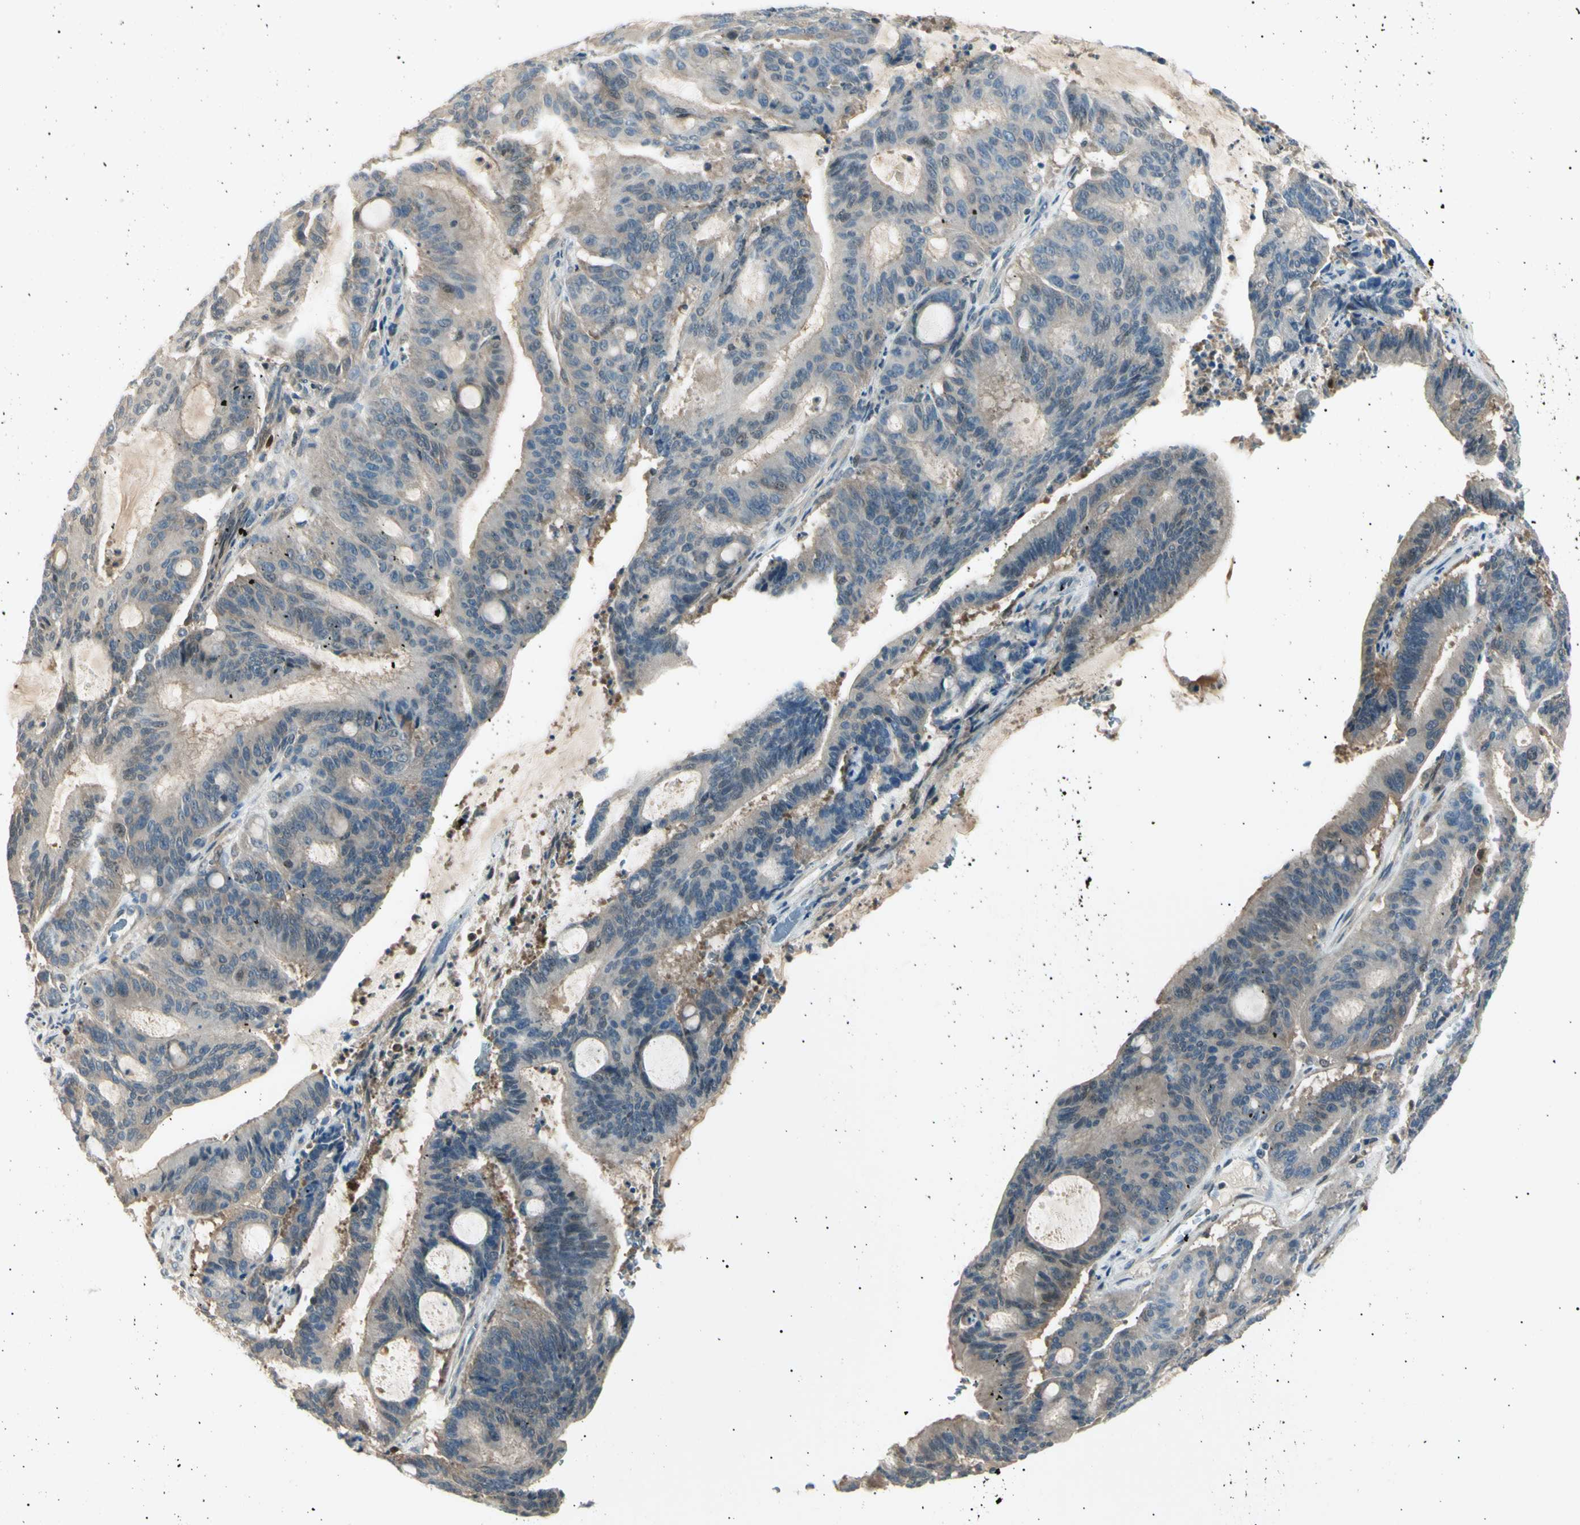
{"staining": {"intensity": "weak", "quantity": "25%-75%", "location": "cytoplasmic/membranous"}, "tissue": "liver cancer", "cell_type": "Tumor cells", "image_type": "cancer", "snomed": [{"axis": "morphology", "description": "Cholangiocarcinoma"}, {"axis": "topography", "description": "Liver"}], "caption": "Protein expression analysis of liver cholangiocarcinoma shows weak cytoplasmic/membranous staining in about 25%-75% of tumor cells. The staining is performed using DAB (3,3'-diaminobenzidine) brown chromogen to label protein expression. The nuclei are counter-stained blue using hematoxylin.", "gene": "LHPP", "patient": {"sex": "female", "age": 73}}